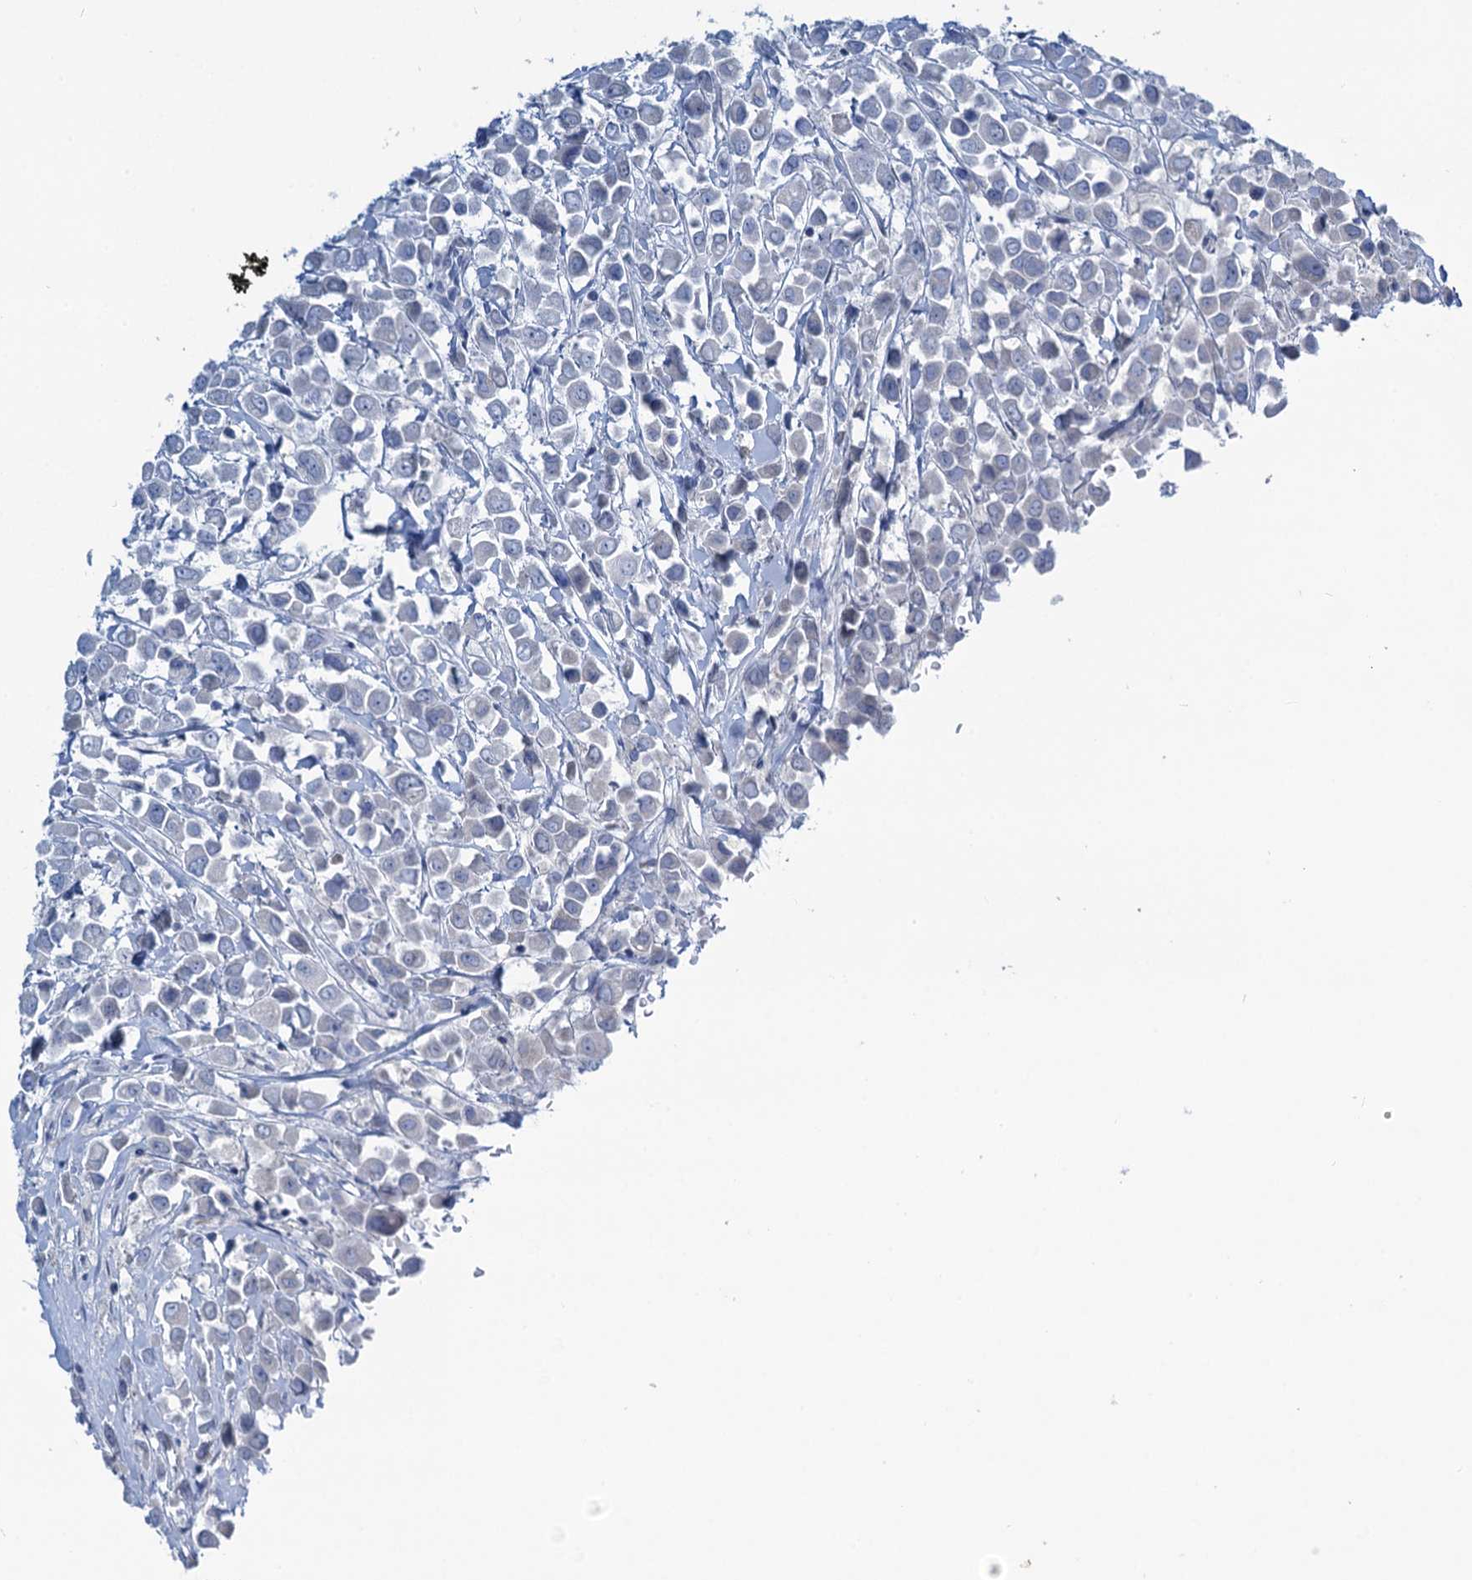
{"staining": {"intensity": "negative", "quantity": "none", "location": "none"}, "tissue": "breast cancer", "cell_type": "Tumor cells", "image_type": "cancer", "snomed": [{"axis": "morphology", "description": "Duct carcinoma"}, {"axis": "topography", "description": "Breast"}], "caption": "This is an IHC histopathology image of breast cancer. There is no expression in tumor cells.", "gene": "TOX3", "patient": {"sex": "female", "age": 61}}